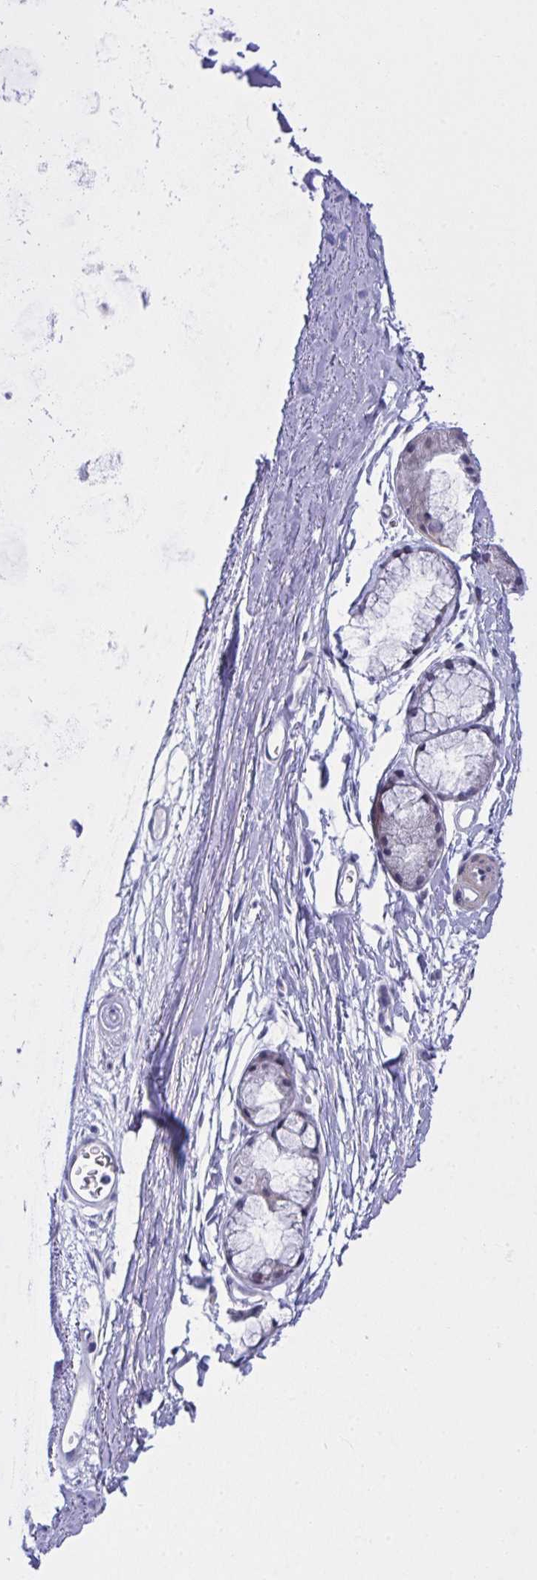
{"staining": {"intensity": "negative", "quantity": "none", "location": "none"}, "tissue": "soft tissue", "cell_type": "Chondrocytes", "image_type": "normal", "snomed": [{"axis": "morphology", "description": "Normal tissue, NOS"}, {"axis": "topography", "description": "Lymph node"}, {"axis": "topography", "description": "Cartilage tissue"}, {"axis": "topography", "description": "Bronchus"}], "caption": "DAB (3,3'-diaminobenzidine) immunohistochemical staining of benign human soft tissue exhibits no significant staining in chondrocytes. The staining was performed using DAB (3,3'-diaminobenzidine) to visualize the protein expression in brown, while the nuclei were stained in blue with hematoxylin (Magnification: 20x).", "gene": "FBXL22", "patient": {"sex": "female", "age": 70}}